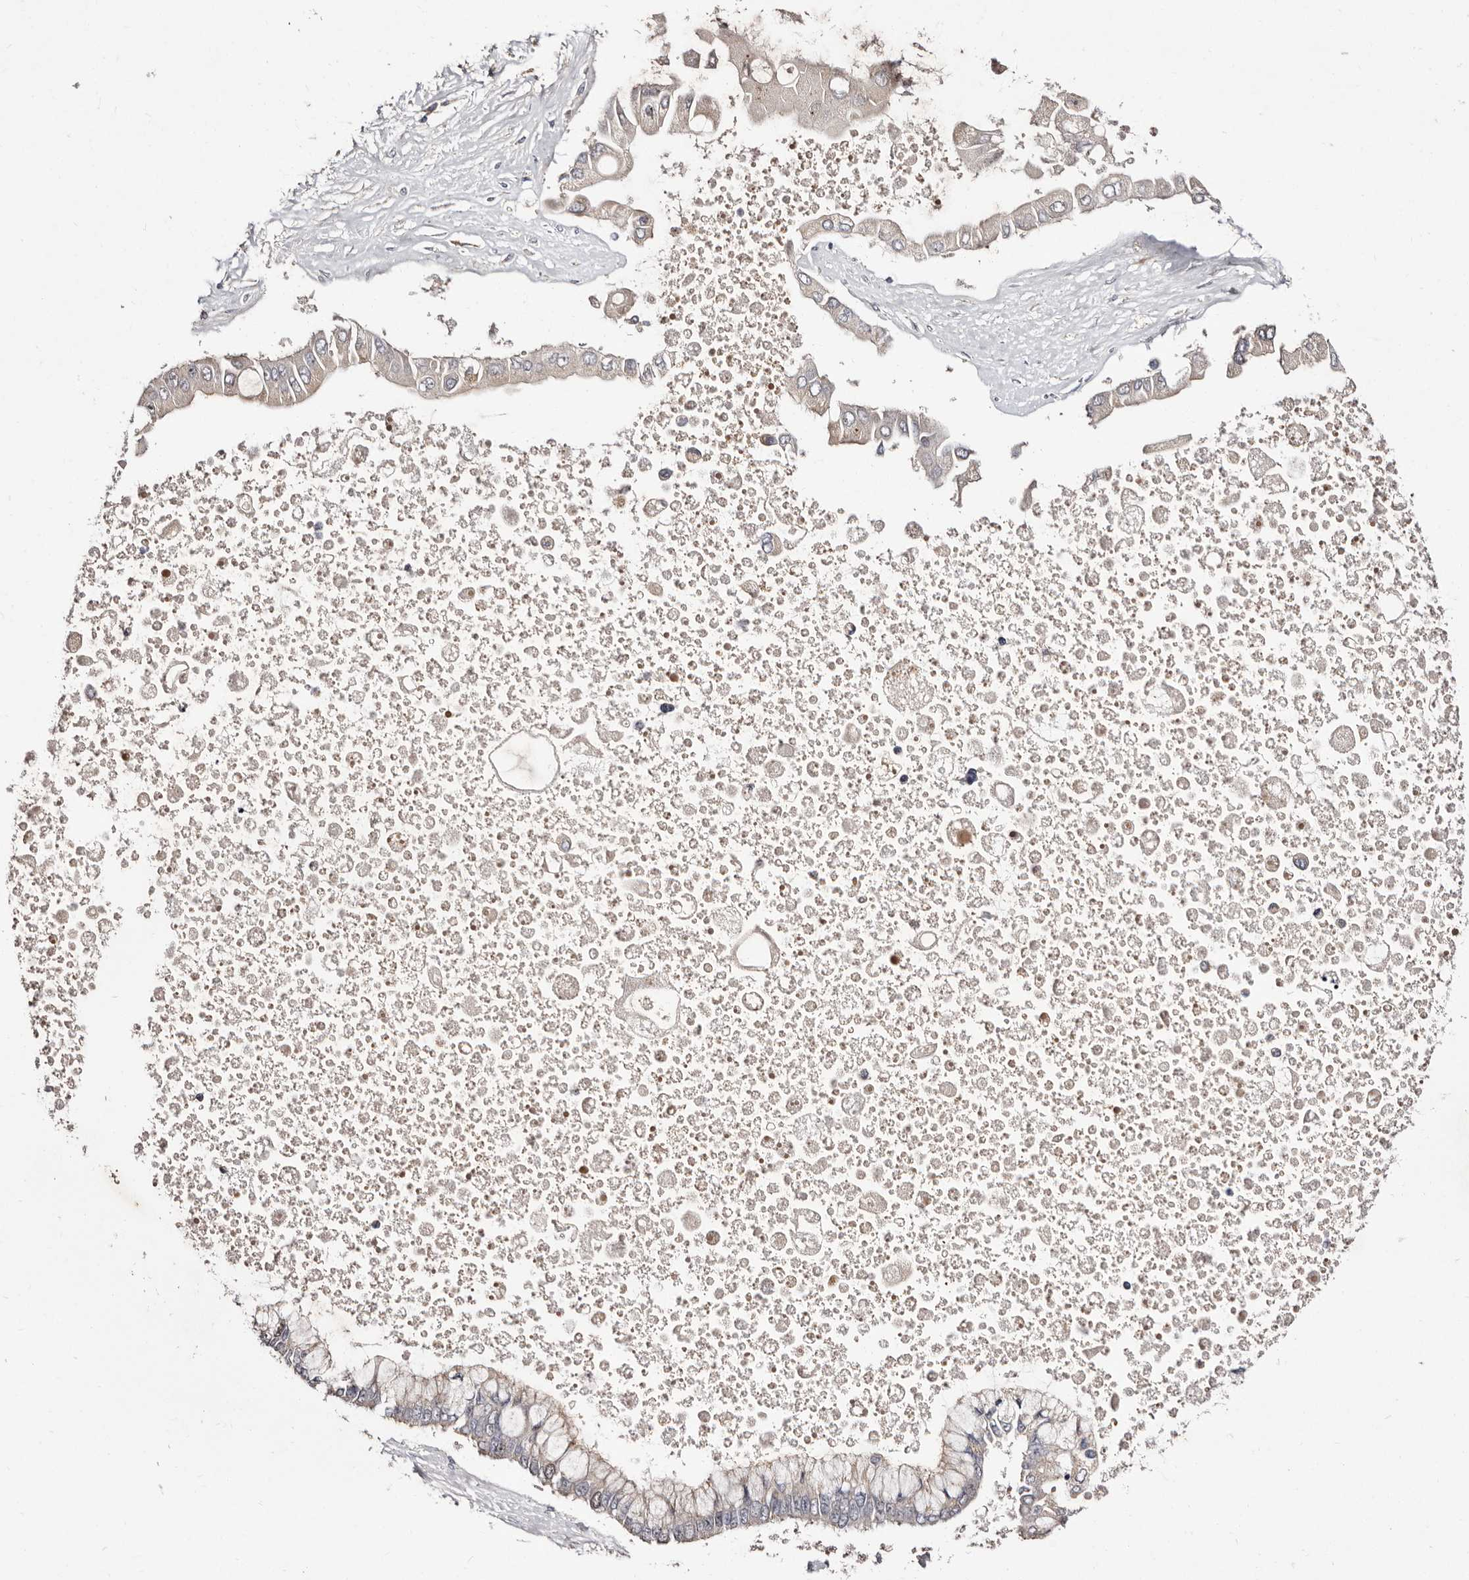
{"staining": {"intensity": "negative", "quantity": "none", "location": "none"}, "tissue": "liver cancer", "cell_type": "Tumor cells", "image_type": "cancer", "snomed": [{"axis": "morphology", "description": "Cholangiocarcinoma"}, {"axis": "topography", "description": "Liver"}], "caption": "Cholangiocarcinoma (liver) stained for a protein using immunohistochemistry exhibits no expression tumor cells.", "gene": "CDCA8", "patient": {"sex": "male", "age": 50}}